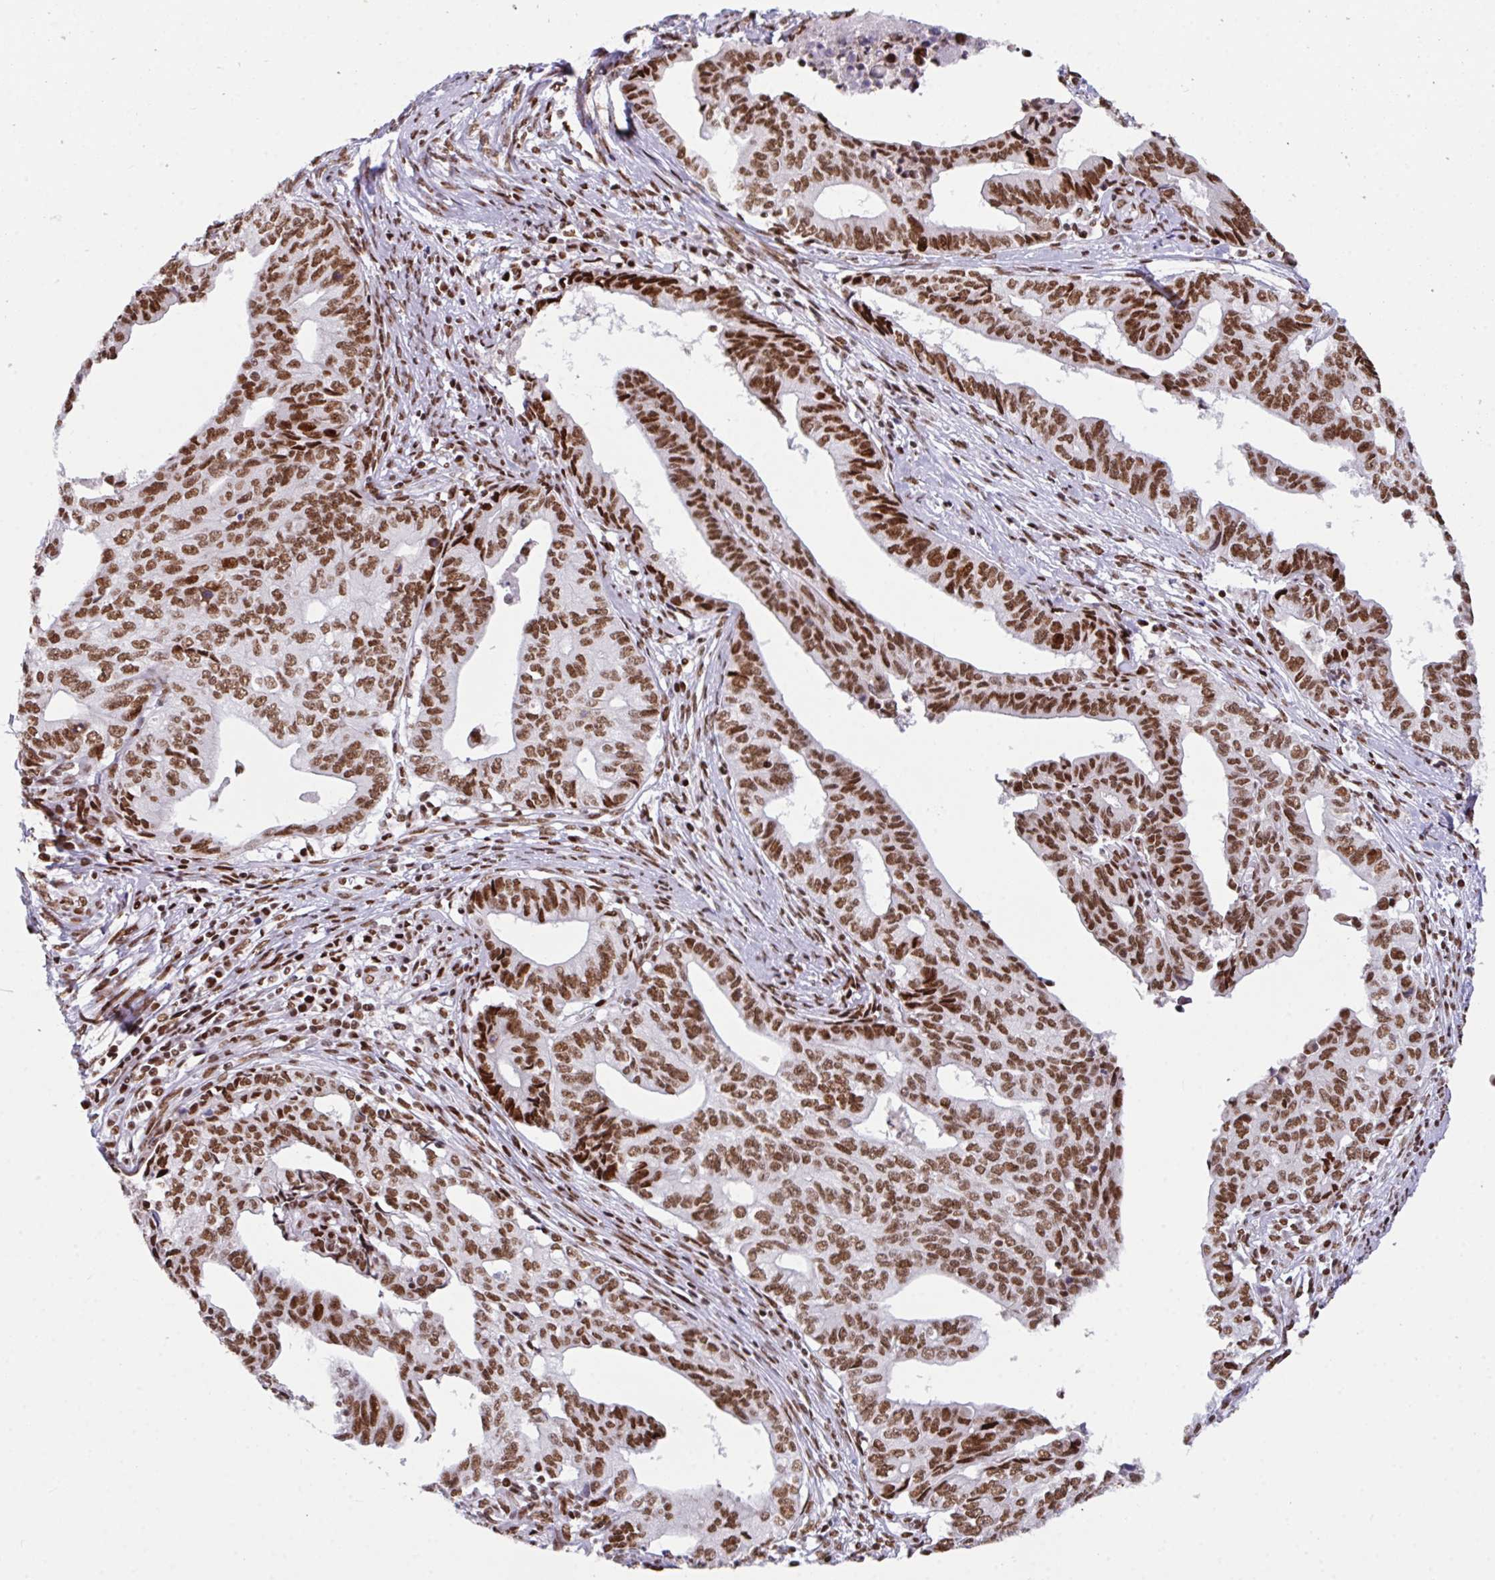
{"staining": {"intensity": "strong", "quantity": ">75%", "location": "nuclear"}, "tissue": "endometrial cancer", "cell_type": "Tumor cells", "image_type": "cancer", "snomed": [{"axis": "morphology", "description": "Adenocarcinoma, NOS"}, {"axis": "topography", "description": "Endometrium"}], "caption": "Immunohistochemical staining of endometrial cancer (adenocarcinoma) exhibits high levels of strong nuclear expression in approximately >75% of tumor cells.", "gene": "CLP1", "patient": {"sex": "female", "age": 65}}